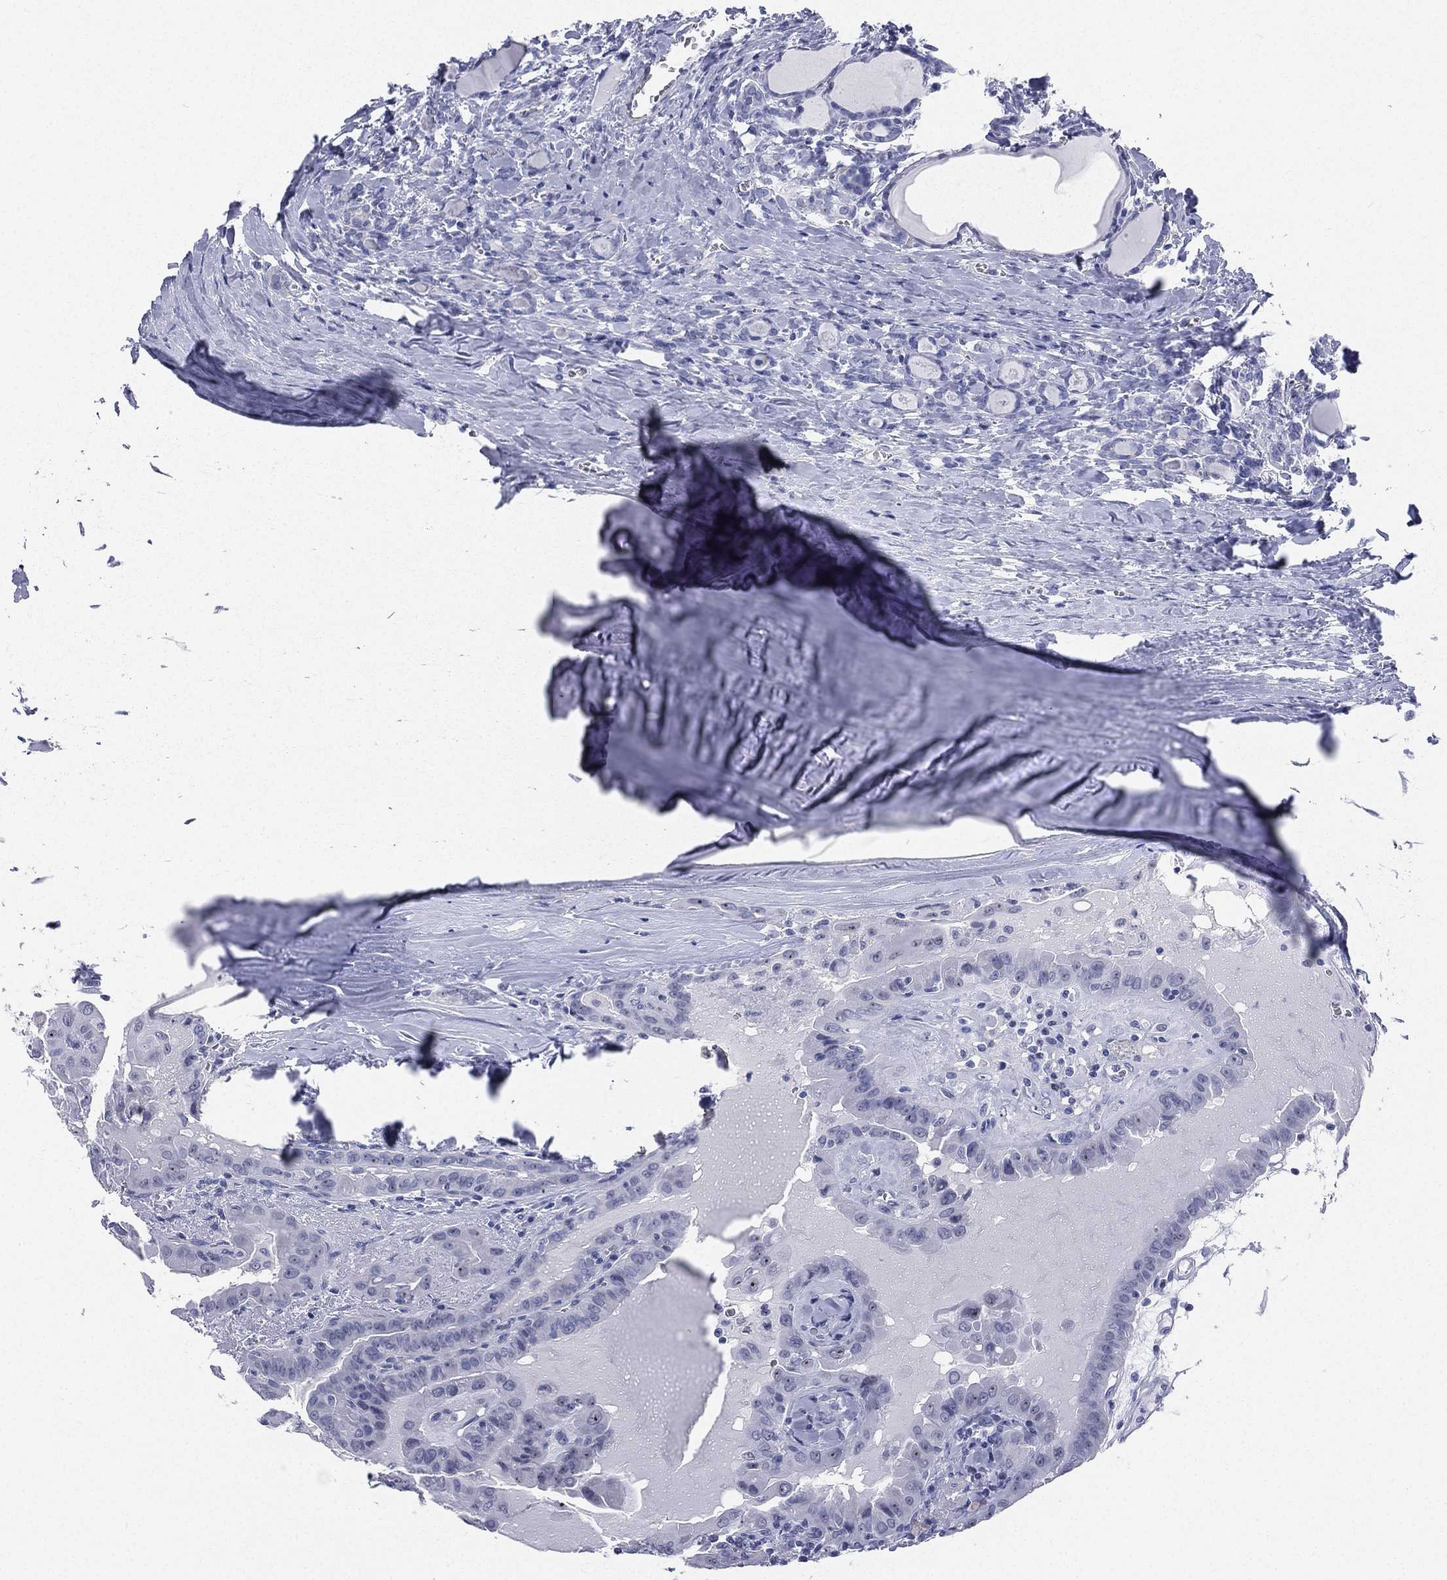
{"staining": {"intensity": "negative", "quantity": "none", "location": "none"}, "tissue": "thyroid cancer", "cell_type": "Tumor cells", "image_type": "cancer", "snomed": [{"axis": "morphology", "description": "Papillary adenocarcinoma, NOS"}, {"axis": "topography", "description": "Thyroid gland"}], "caption": "Micrograph shows no significant protein staining in tumor cells of papillary adenocarcinoma (thyroid).", "gene": "CD22", "patient": {"sex": "female", "age": 37}}